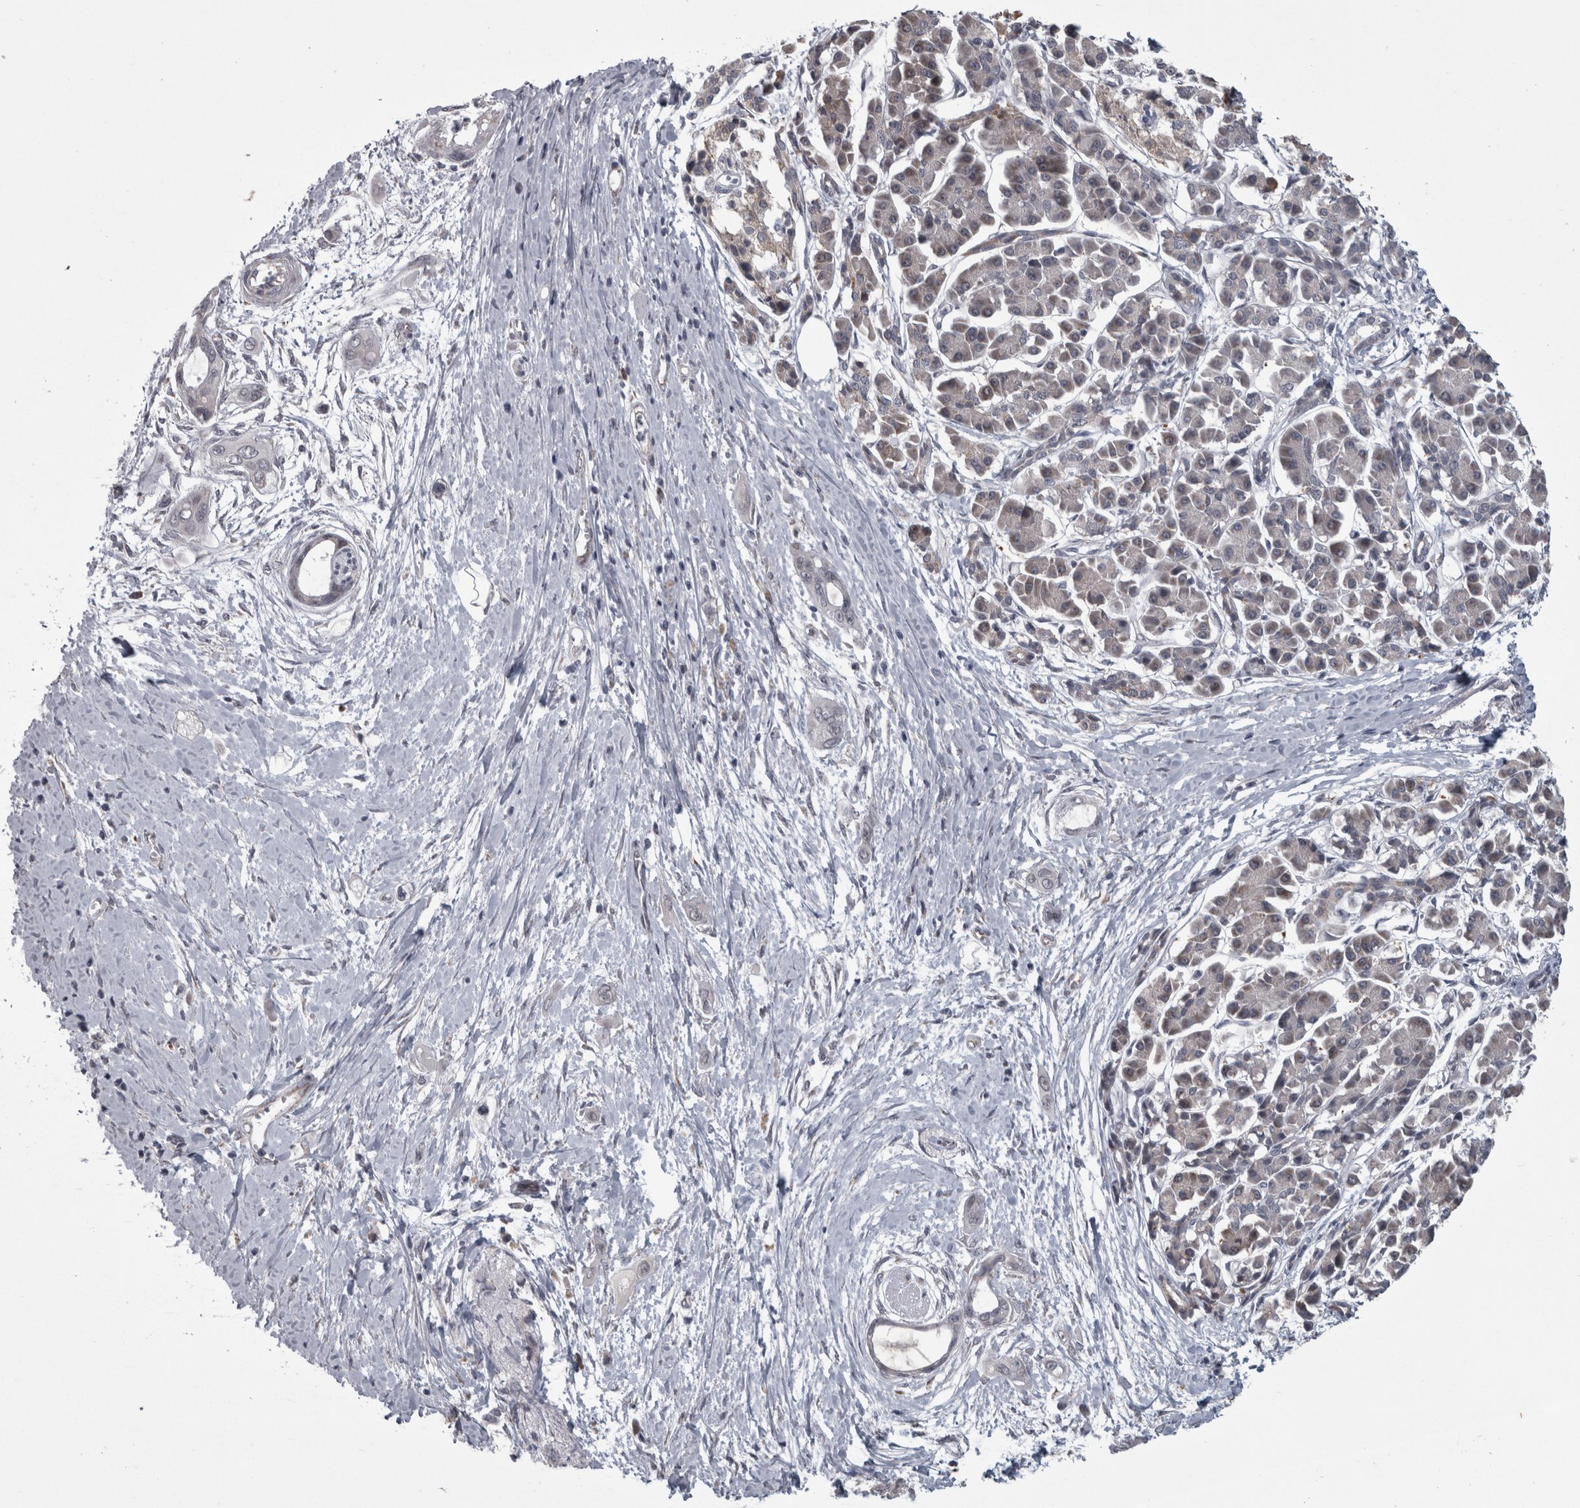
{"staining": {"intensity": "weak", "quantity": "25%-75%", "location": "cytoplasmic/membranous"}, "tissue": "pancreatic cancer", "cell_type": "Tumor cells", "image_type": "cancer", "snomed": [{"axis": "morphology", "description": "Adenocarcinoma, NOS"}, {"axis": "topography", "description": "Pancreas"}], "caption": "Pancreatic cancer (adenocarcinoma) stained with a brown dye shows weak cytoplasmic/membranous positive positivity in approximately 25%-75% of tumor cells.", "gene": "DBT", "patient": {"sex": "male", "age": 59}}